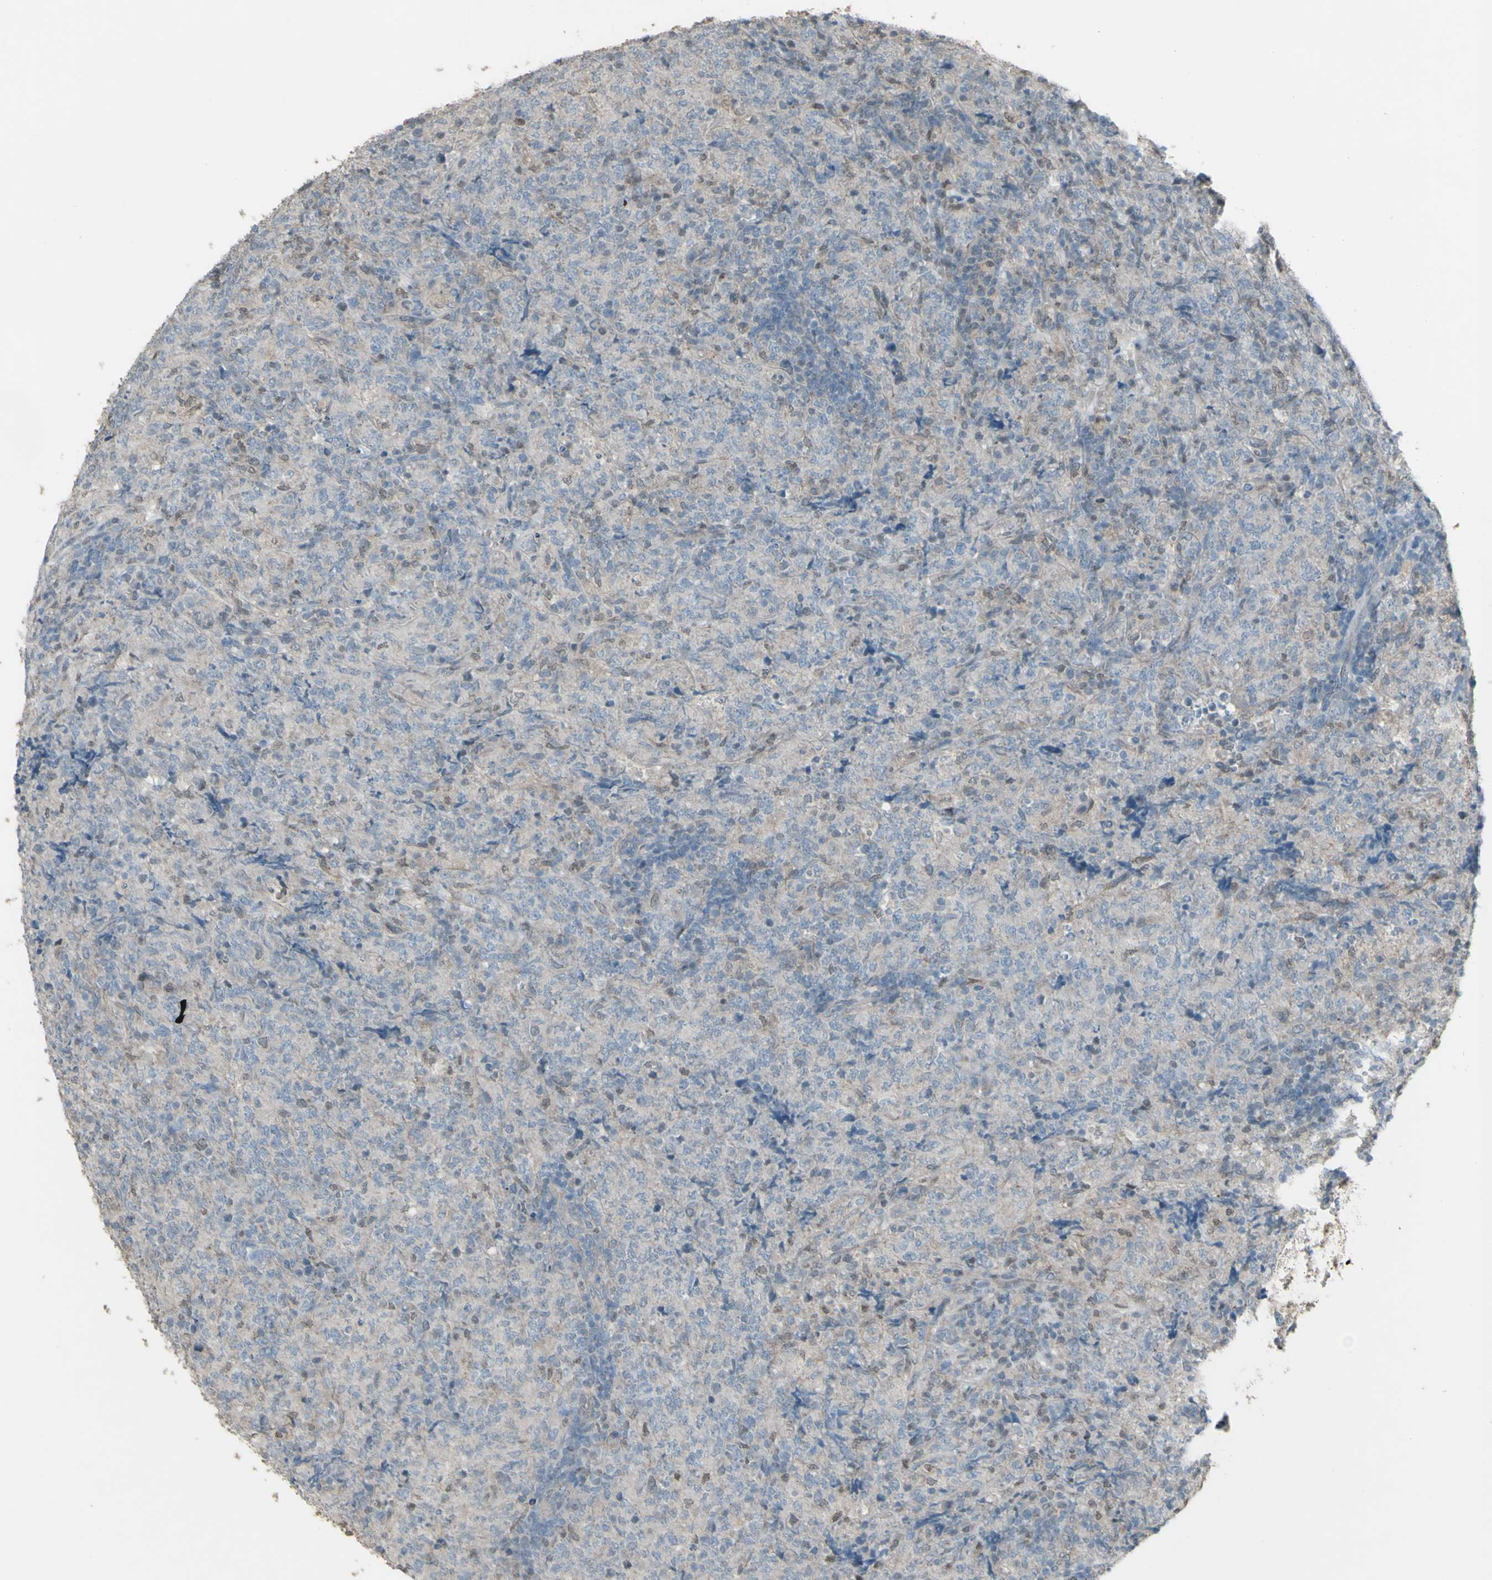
{"staining": {"intensity": "negative", "quantity": "none", "location": "none"}, "tissue": "lymphoma", "cell_type": "Tumor cells", "image_type": "cancer", "snomed": [{"axis": "morphology", "description": "Malignant lymphoma, non-Hodgkin's type, High grade"}, {"axis": "topography", "description": "Tonsil"}], "caption": "There is no significant staining in tumor cells of malignant lymphoma, non-Hodgkin's type (high-grade).", "gene": "FXYD3", "patient": {"sex": "female", "age": 36}}